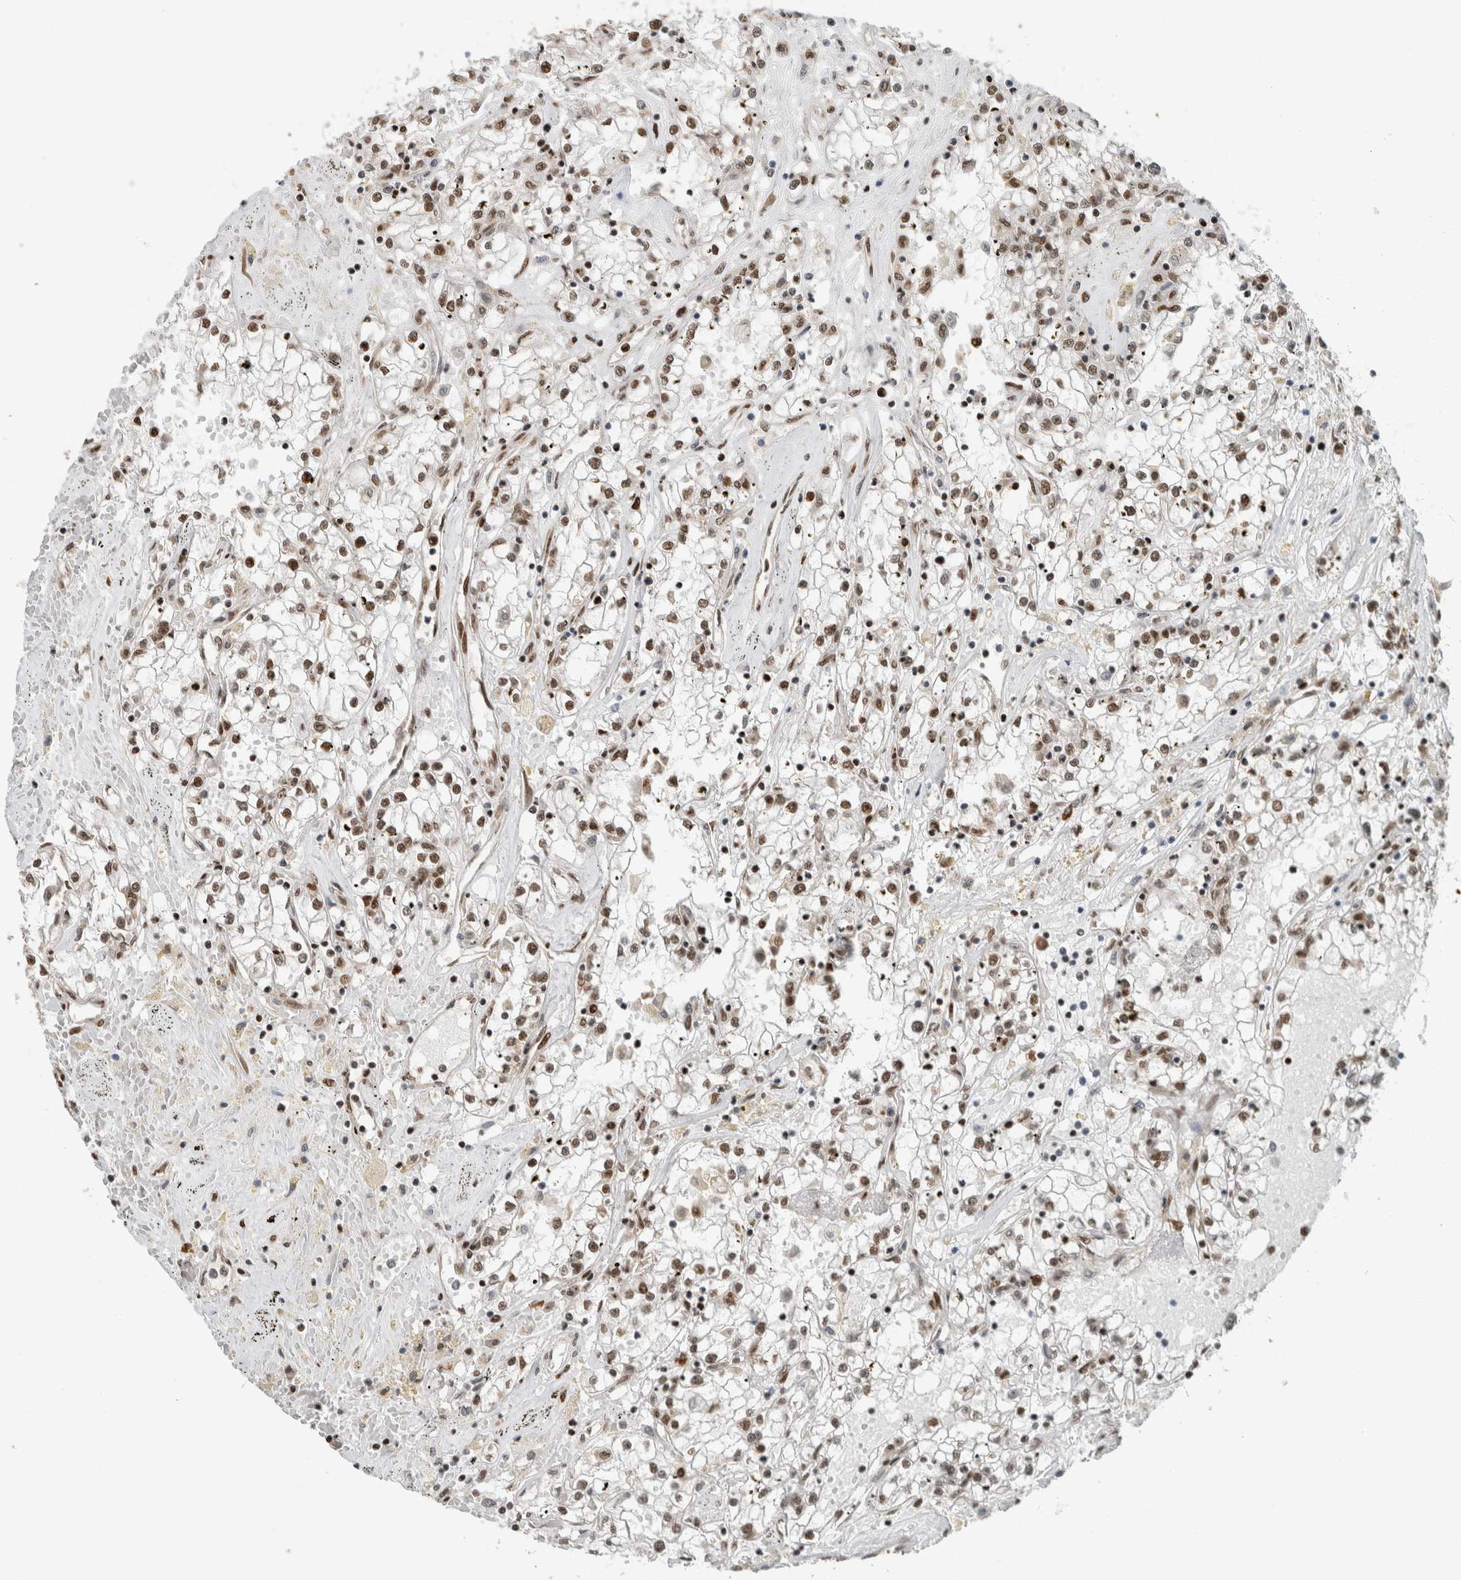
{"staining": {"intensity": "moderate", "quantity": ">75%", "location": "nuclear"}, "tissue": "renal cancer", "cell_type": "Tumor cells", "image_type": "cancer", "snomed": [{"axis": "morphology", "description": "Adenocarcinoma, NOS"}, {"axis": "topography", "description": "Kidney"}], "caption": "Renal cancer was stained to show a protein in brown. There is medium levels of moderate nuclear positivity in approximately >75% of tumor cells.", "gene": "HNRNPR", "patient": {"sex": "male", "age": 56}}